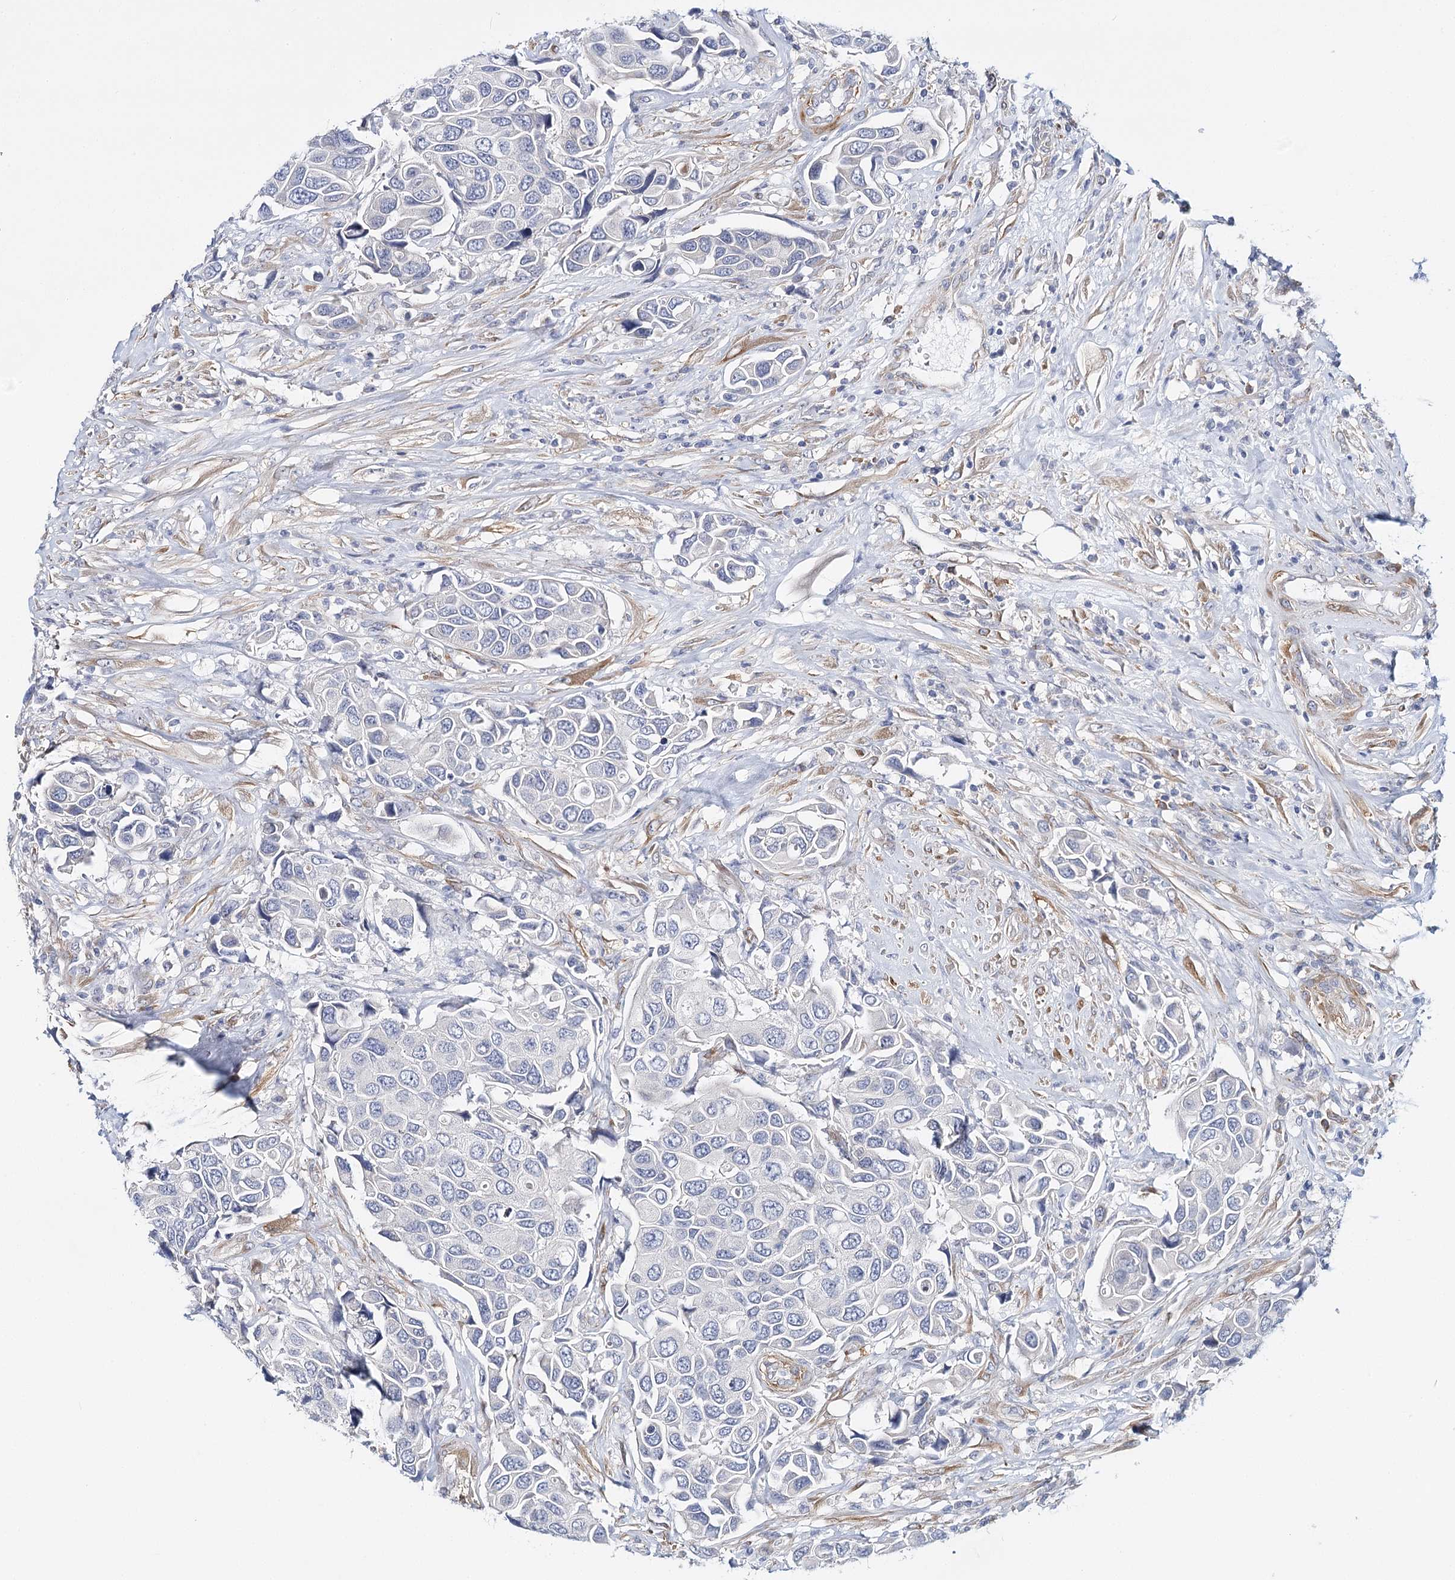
{"staining": {"intensity": "negative", "quantity": "none", "location": "none"}, "tissue": "urothelial cancer", "cell_type": "Tumor cells", "image_type": "cancer", "snomed": [{"axis": "morphology", "description": "Urothelial carcinoma, High grade"}, {"axis": "topography", "description": "Urinary bladder"}], "caption": "This is a photomicrograph of IHC staining of urothelial cancer, which shows no staining in tumor cells.", "gene": "TEX12", "patient": {"sex": "male", "age": 74}}